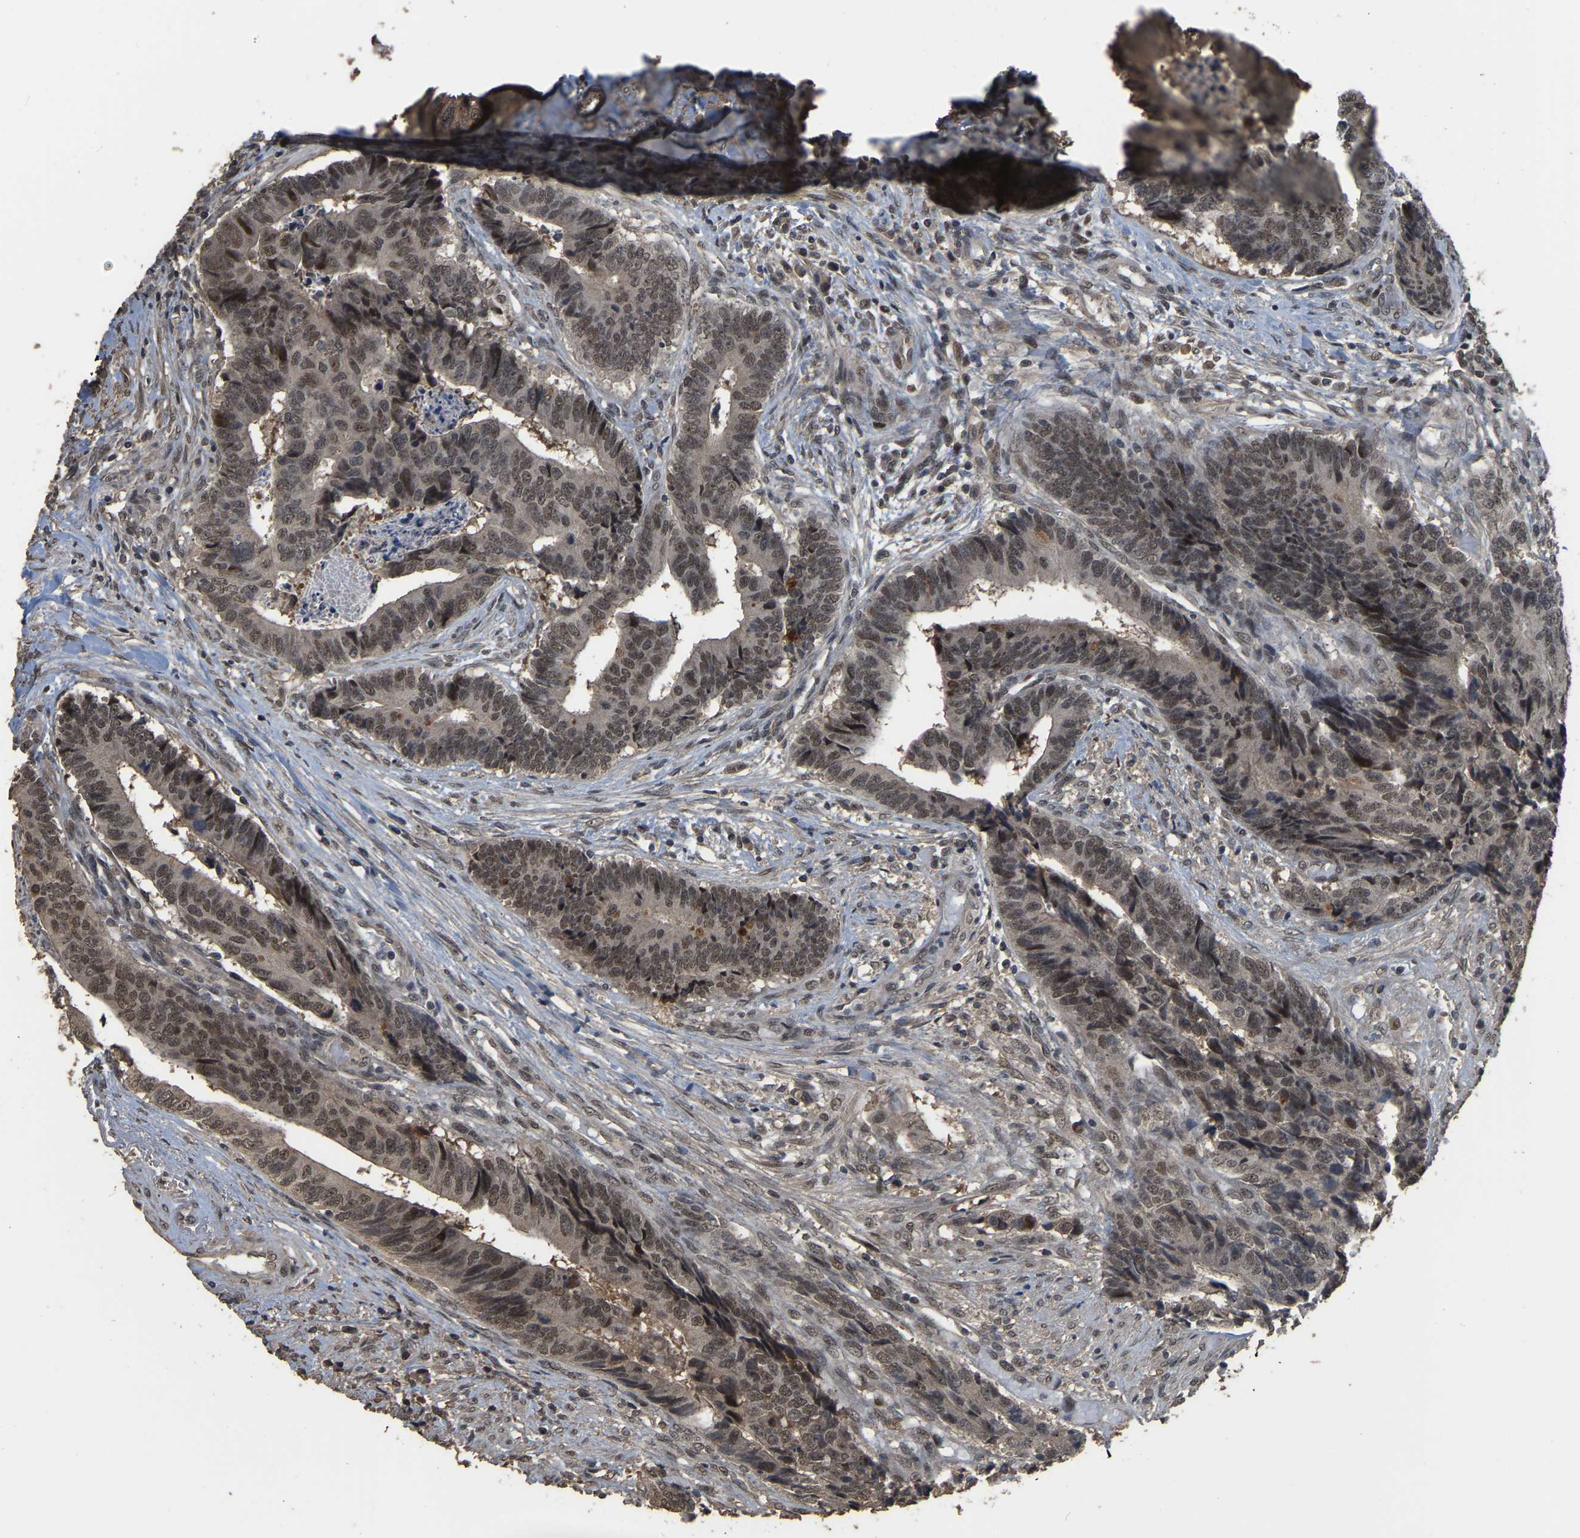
{"staining": {"intensity": "moderate", "quantity": ">75%", "location": "nuclear"}, "tissue": "colorectal cancer", "cell_type": "Tumor cells", "image_type": "cancer", "snomed": [{"axis": "morphology", "description": "Adenocarcinoma, NOS"}, {"axis": "topography", "description": "Rectum"}], "caption": "Tumor cells reveal medium levels of moderate nuclear positivity in about >75% of cells in human colorectal adenocarcinoma. Immunohistochemistry stains the protein of interest in brown and the nuclei are stained blue.", "gene": "ARHGAP23", "patient": {"sex": "male", "age": 84}}